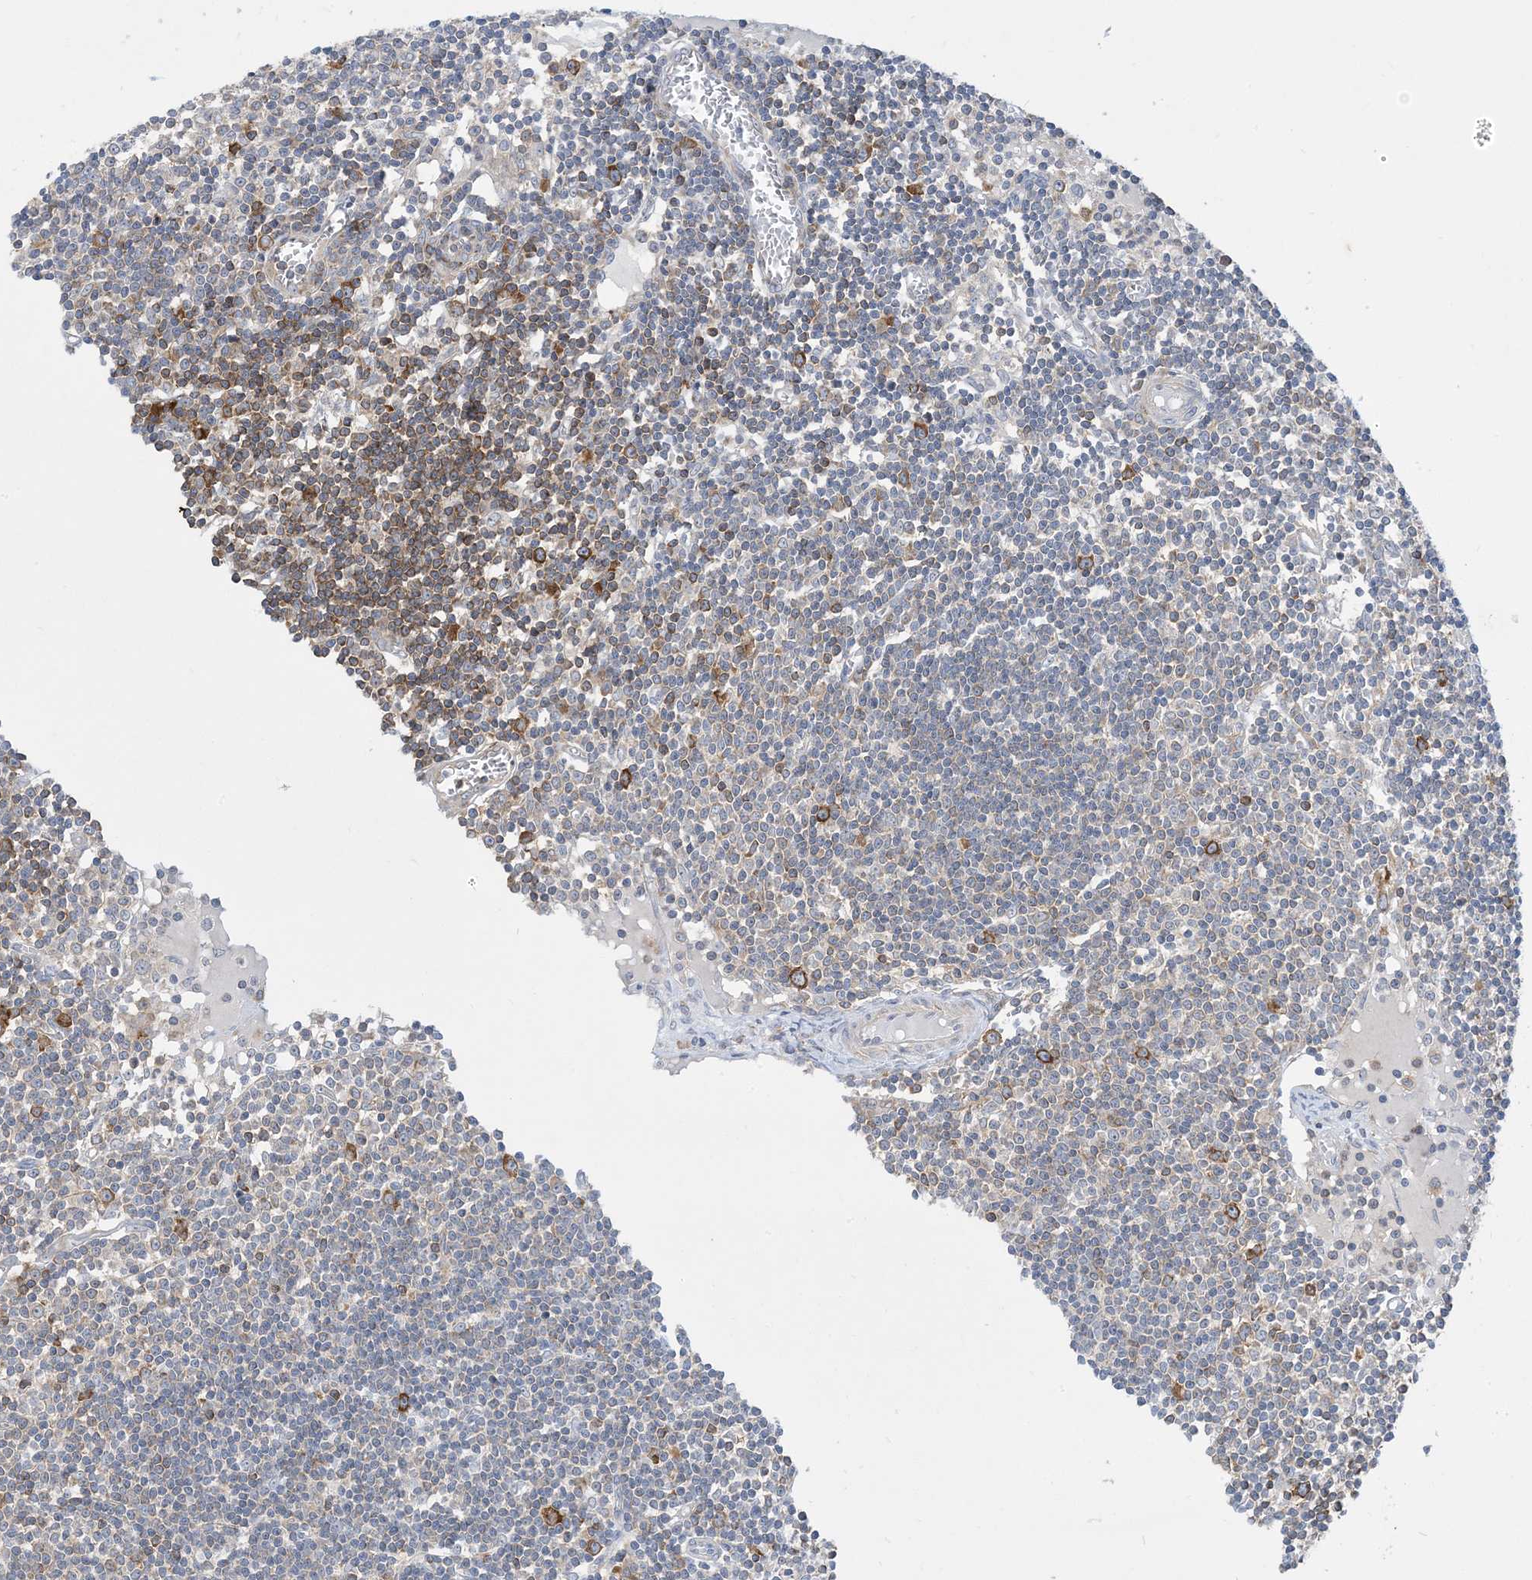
{"staining": {"intensity": "strong", "quantity": "25%-75%", "location": "cytoplasmic/membranous"}, "tissue": "lymph node", "cell_type": "Non-germinal center cells", "image_type": "normal", "snomed": [{"axis": "morphology", "description": "Normal tissue, NOS"}, {"axis": "topography", "description": "Lymph node"}], "caption": "This is a photomicrograph of immunohistochemistry (IHC) staining of normal lymph node, which shows strong staining in the cytoplasmic/membranous of non-germinal center cells.", "gene": "AOC1", "patient": {"sex": "female", "age": 11}}